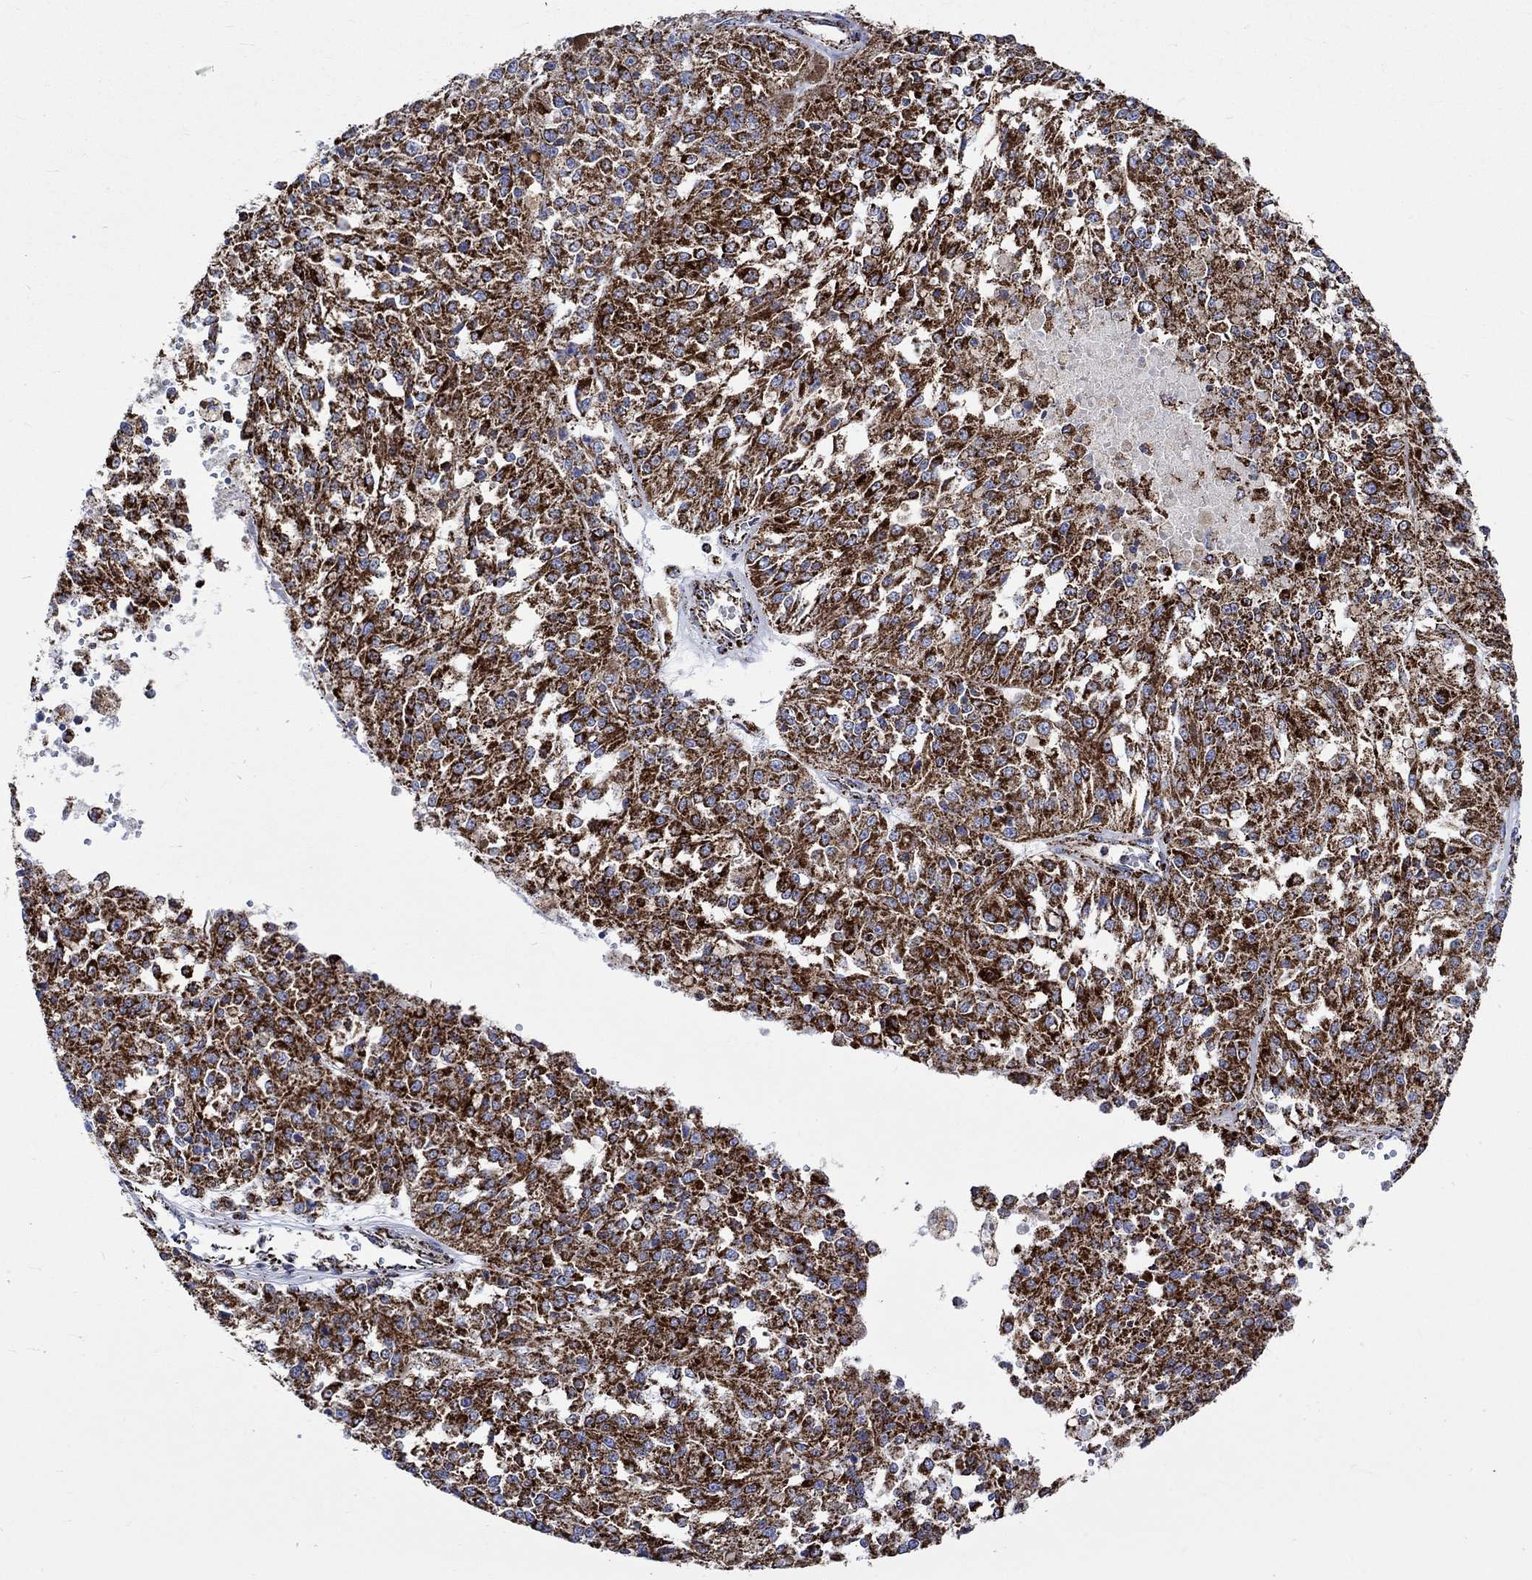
{"staining": {"intensity": "strong", "quantity": ">75%", "location": "cytoplasmic/membranous"}, "tissue": "melanoma", "cell_type": "Tumor cells", "image_type": "cancer", "snomed": [{"axis": "morphology", "description": "Malignant melanoma, Metastatic site"}, {"axis": "topography", "description": "Lymph node"}], "caption": "Melanoma stained for a protein (brown) displays strong cytoplasmic/membranous positive expression in about >75% of tumor cells.", "gene": "RCE1", "patient": {"sex": "female", "age": 64}}